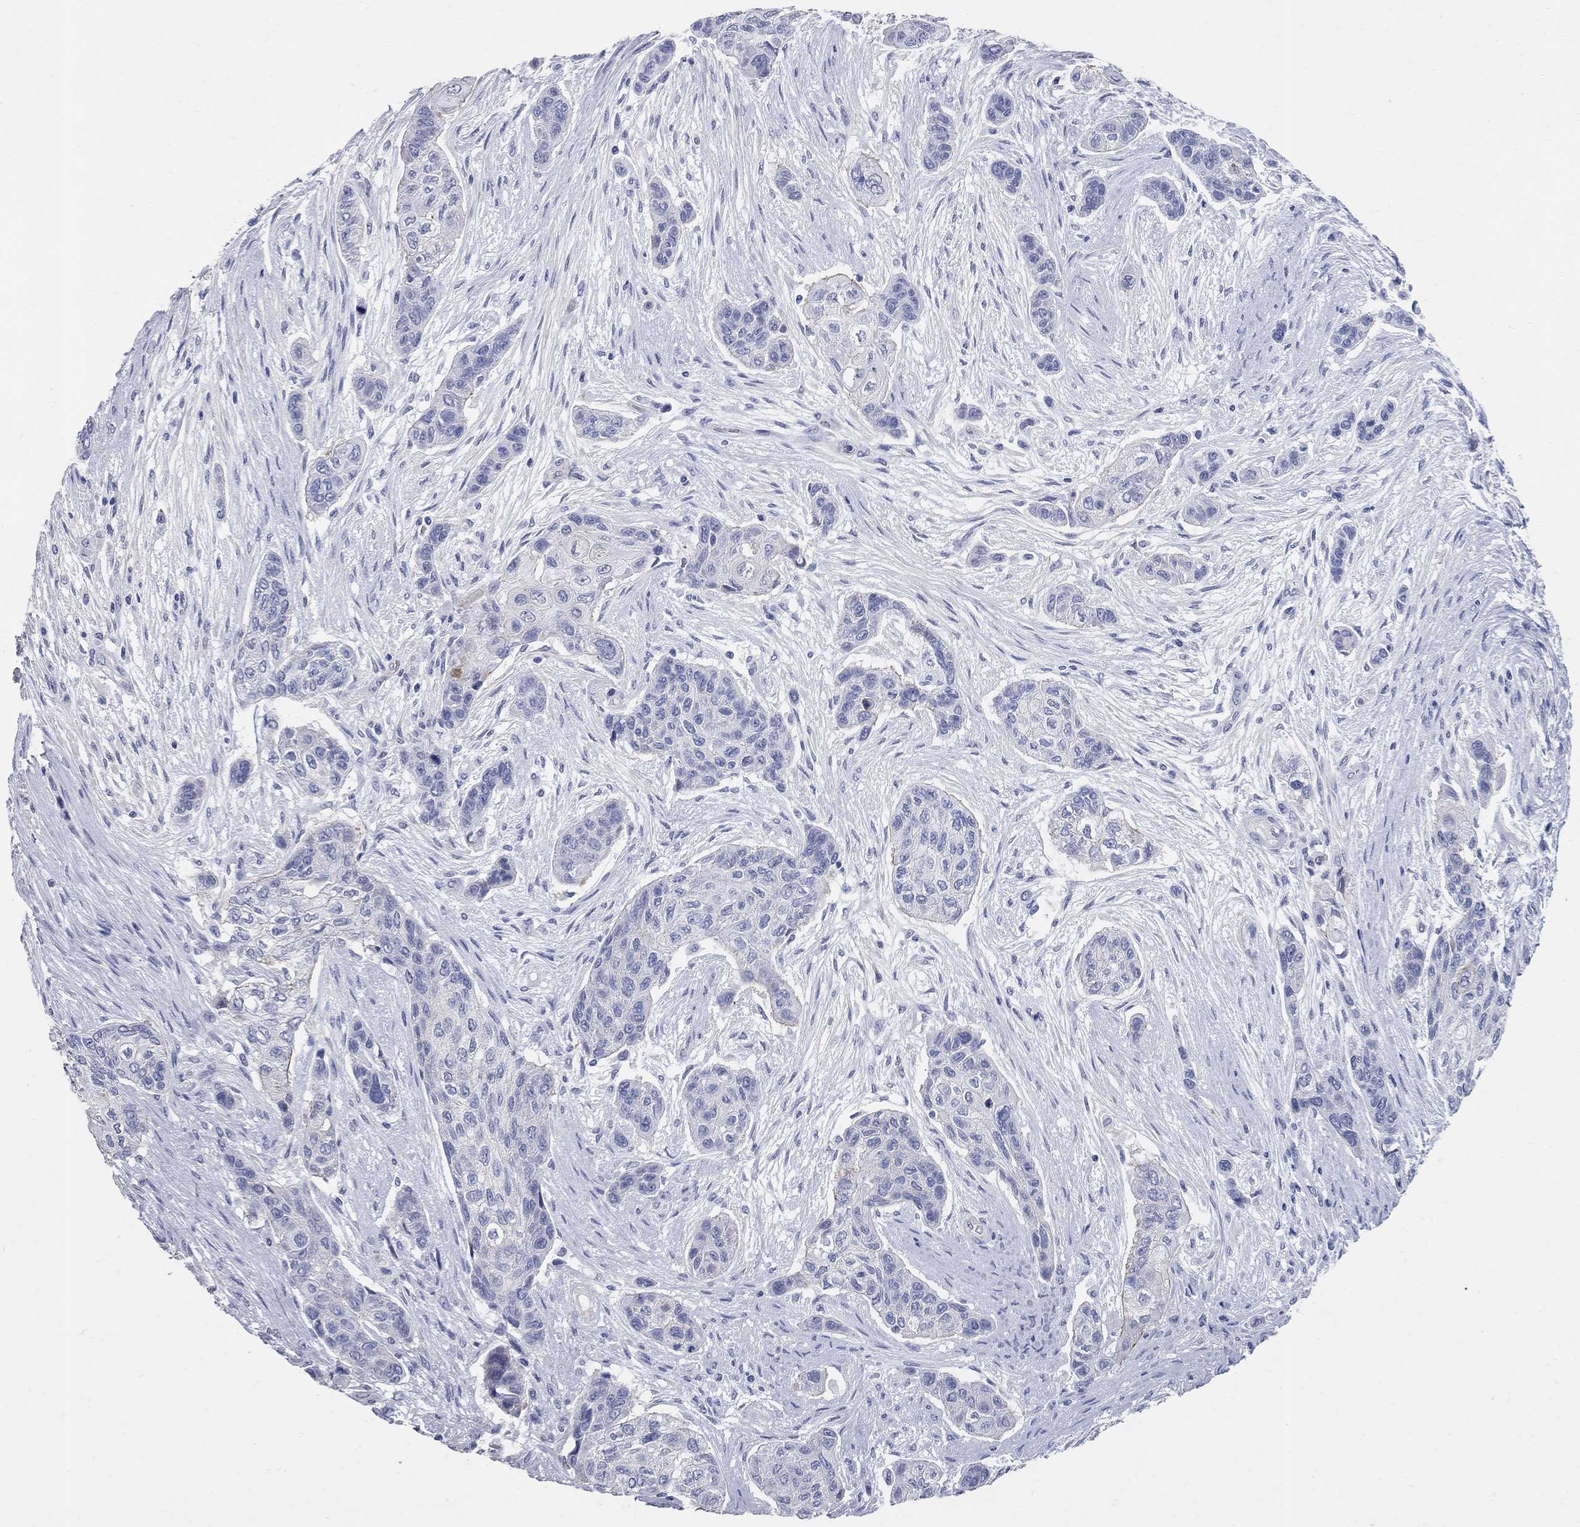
{"staining": {"intensity": "negative", "quantity": "none", "location": "none"}, "tissue": "lung cancer", "cell_type": "Tumor cells", "image_type": "cancer", "snomed": [{"axis": "morphology", "description": "Squamous cell carcinoma, NOS"}, {"axis": "topography", "description": "Lung"}], "caption": "This is an IHC micrograph of squamous cell carcinoma (lung). There is no expression in tumor cells.", "gene": "AOX1", "patient": {"sex": "male", "age": 69}}